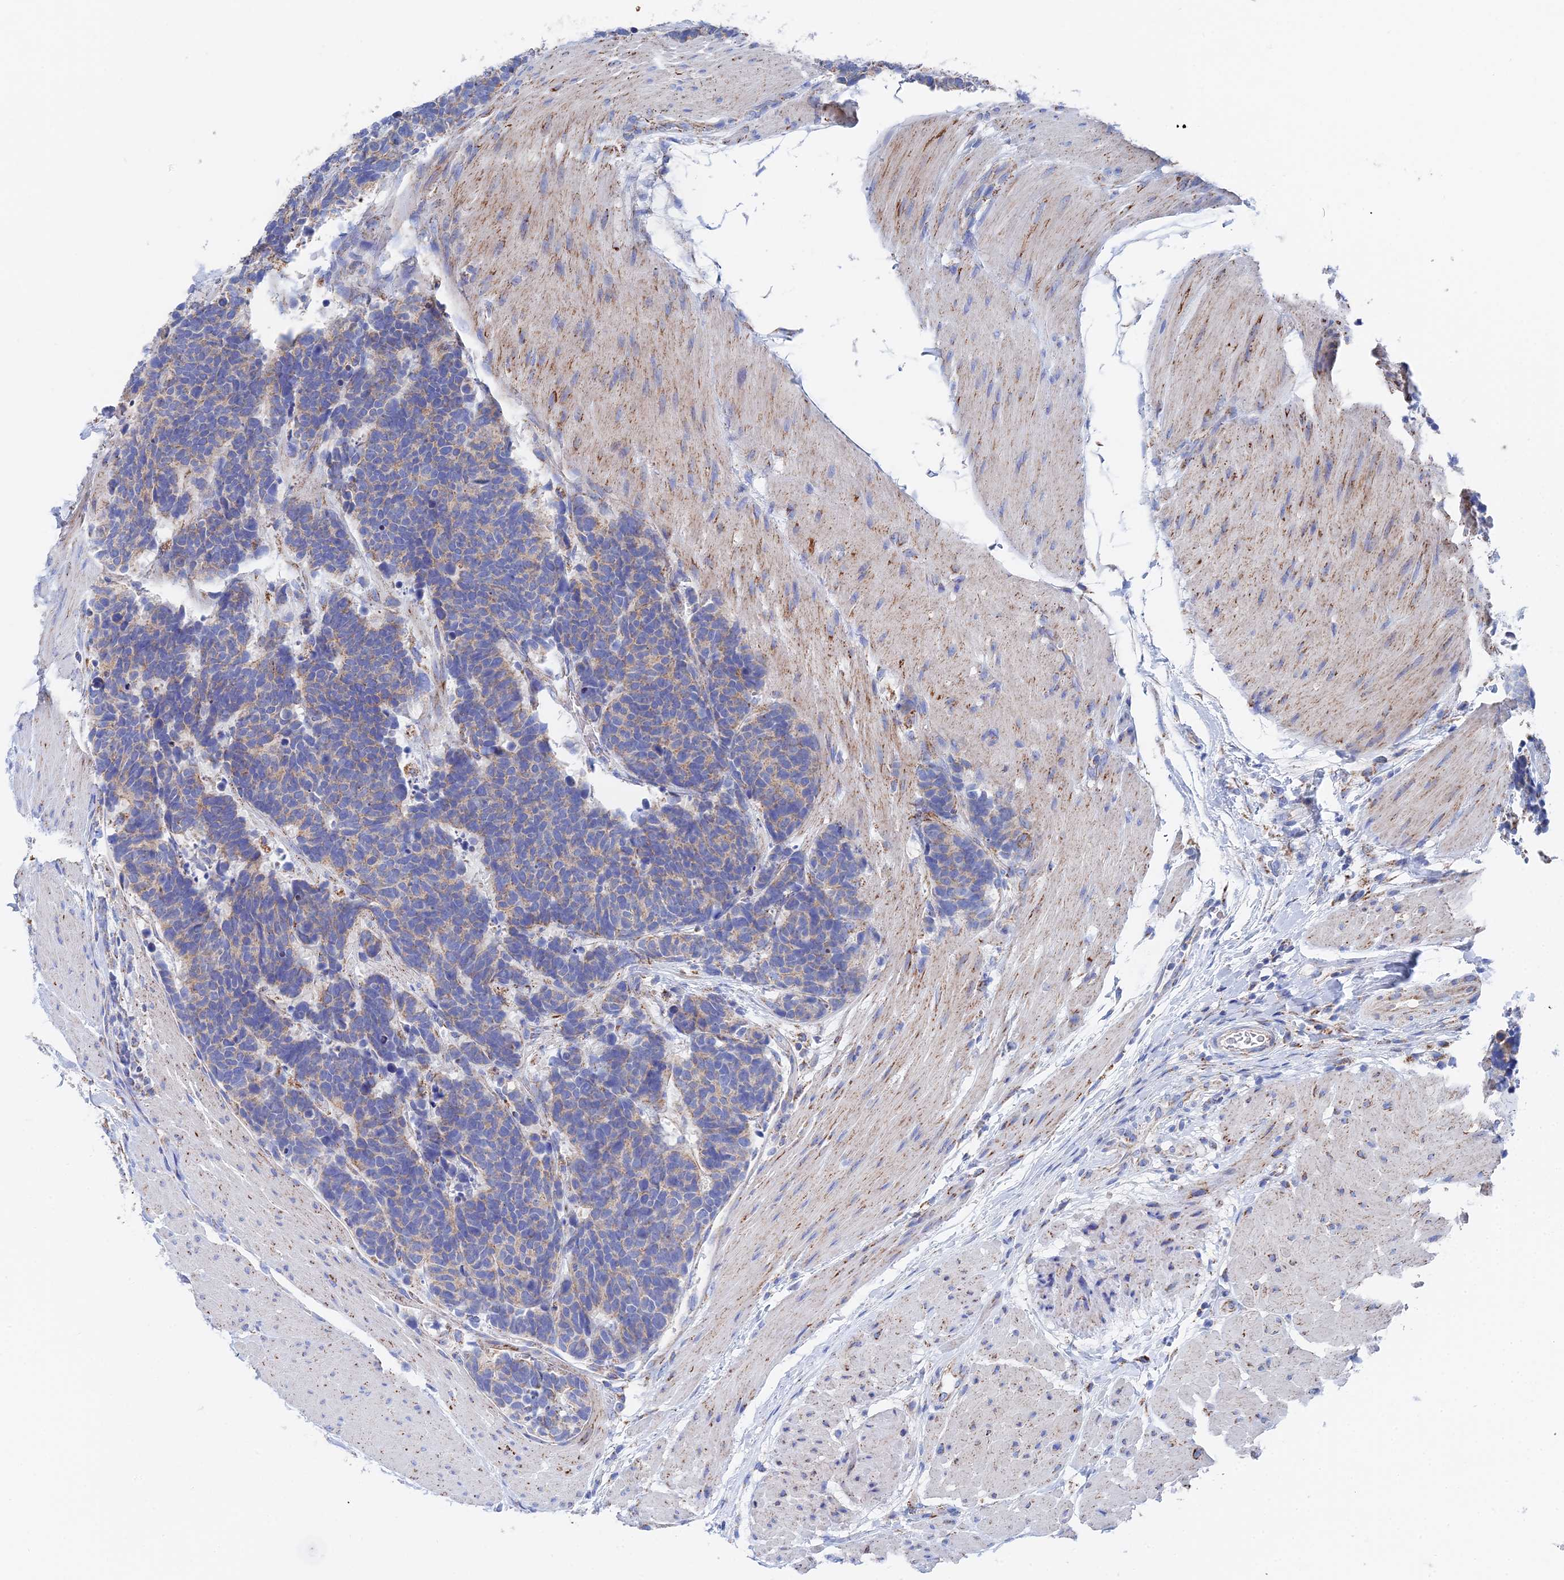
{"staining": {"intensity": "weak", "quantity": "<25%", "location": "cytoplasmic/membranous"}, "tissue": "carcinoid", "cell_type": "Tumor cells", "image_type": "cancer", "snomed": [{"axis": "morphology", "description": "Carcinoma, NOS"}, {"axis": "morphology", "description": "Carcinoid, malignant, NOS"}, {"axis": "topography", "description": "Urinary bladder"}], "caption": "This is an immunohistochemistry (IHC) image of human carcinoid. There is no positivity in tumor cells.", "gene": "IFT80", "patient": {"sex": "male", "age": 57}}